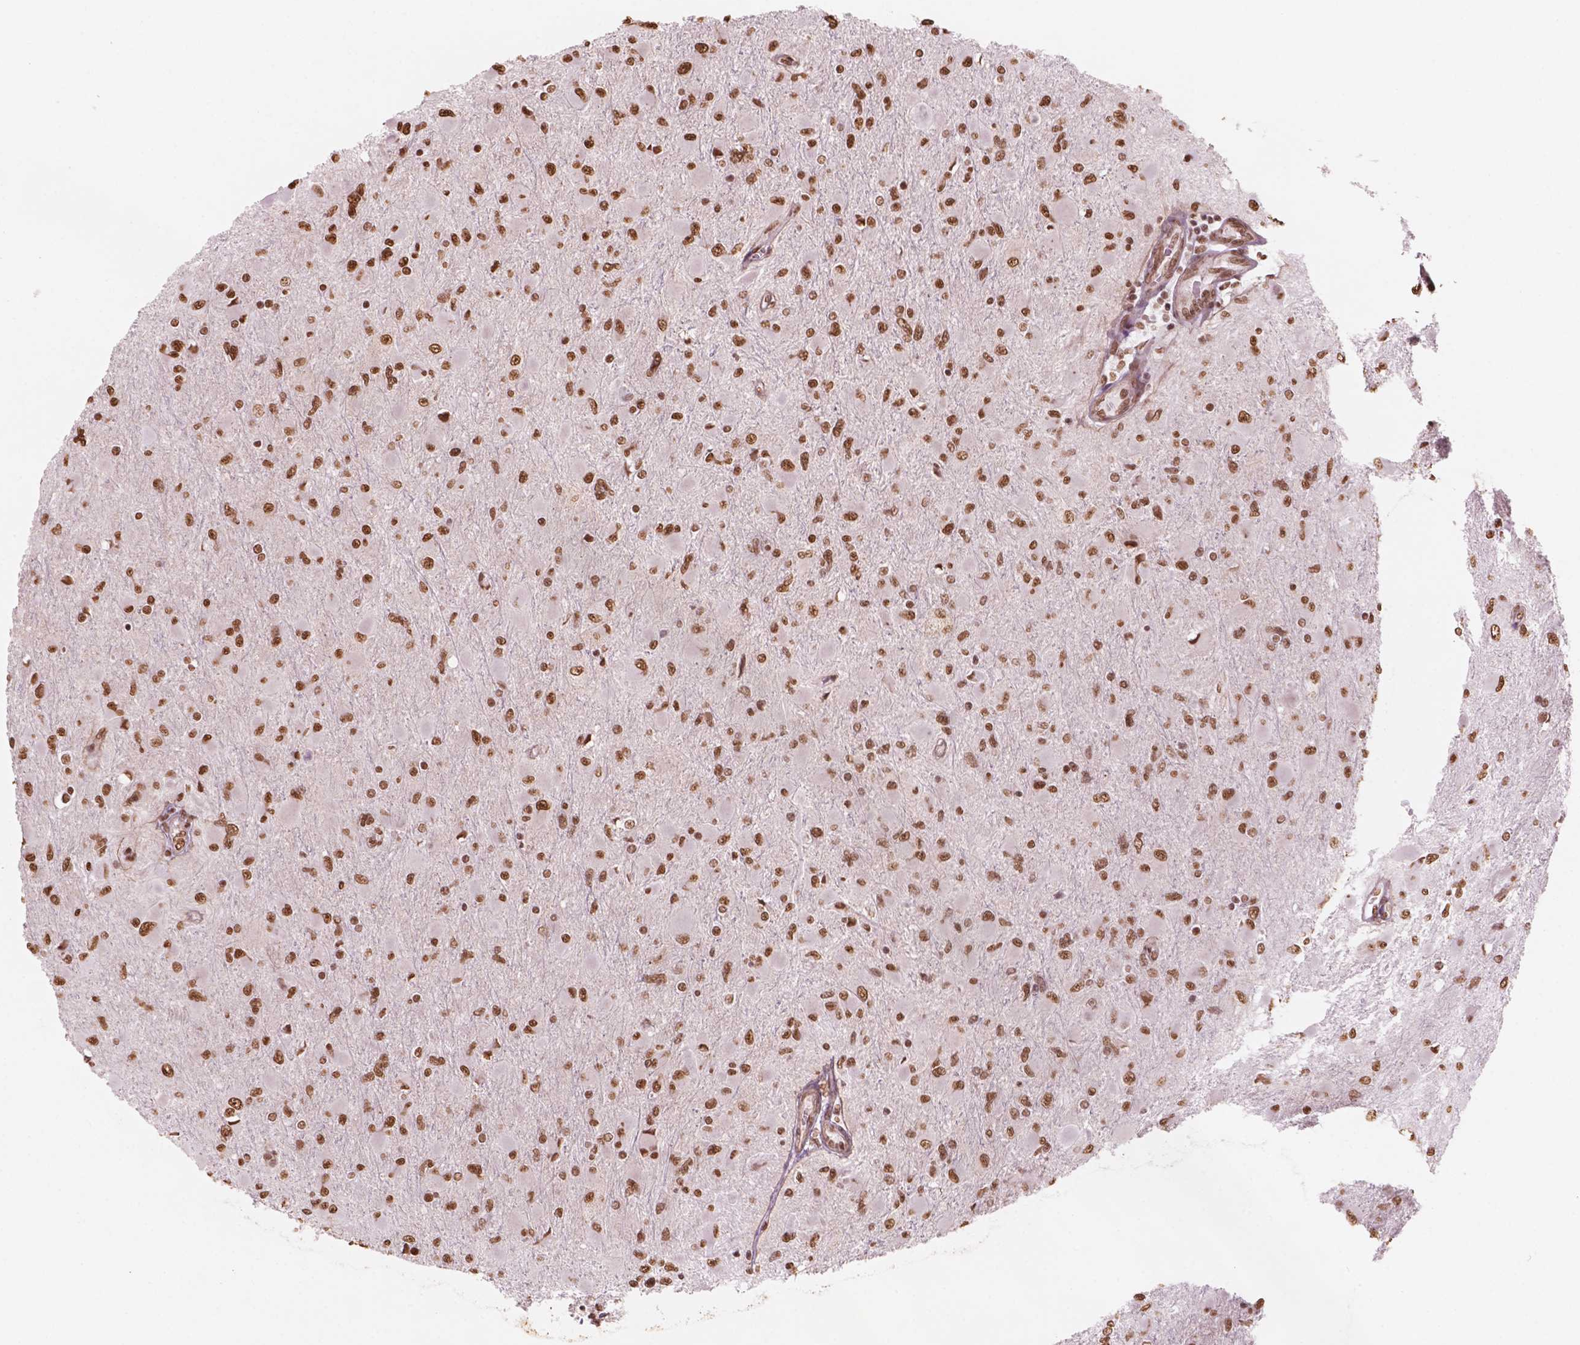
{"staining": {"intensity": "moderate", "quantity": ">75%", "location": "nuclear"}, "tissue": "glioma", "cell_type": "Tumor cells", "image_type": "cancer", "snomed": [{"axis": "morphology", "description": "Glioma, malignant, High grade"}, {"axis": "topography", "description": "Cerebral cortex"}], "caption": "Glioma stained for a protein (brown) displays moderate nuclear positive staining in about >75% of tumor cells.", "gene": "GTF3C5", "patient": {"sex": "female", "age": 36}}